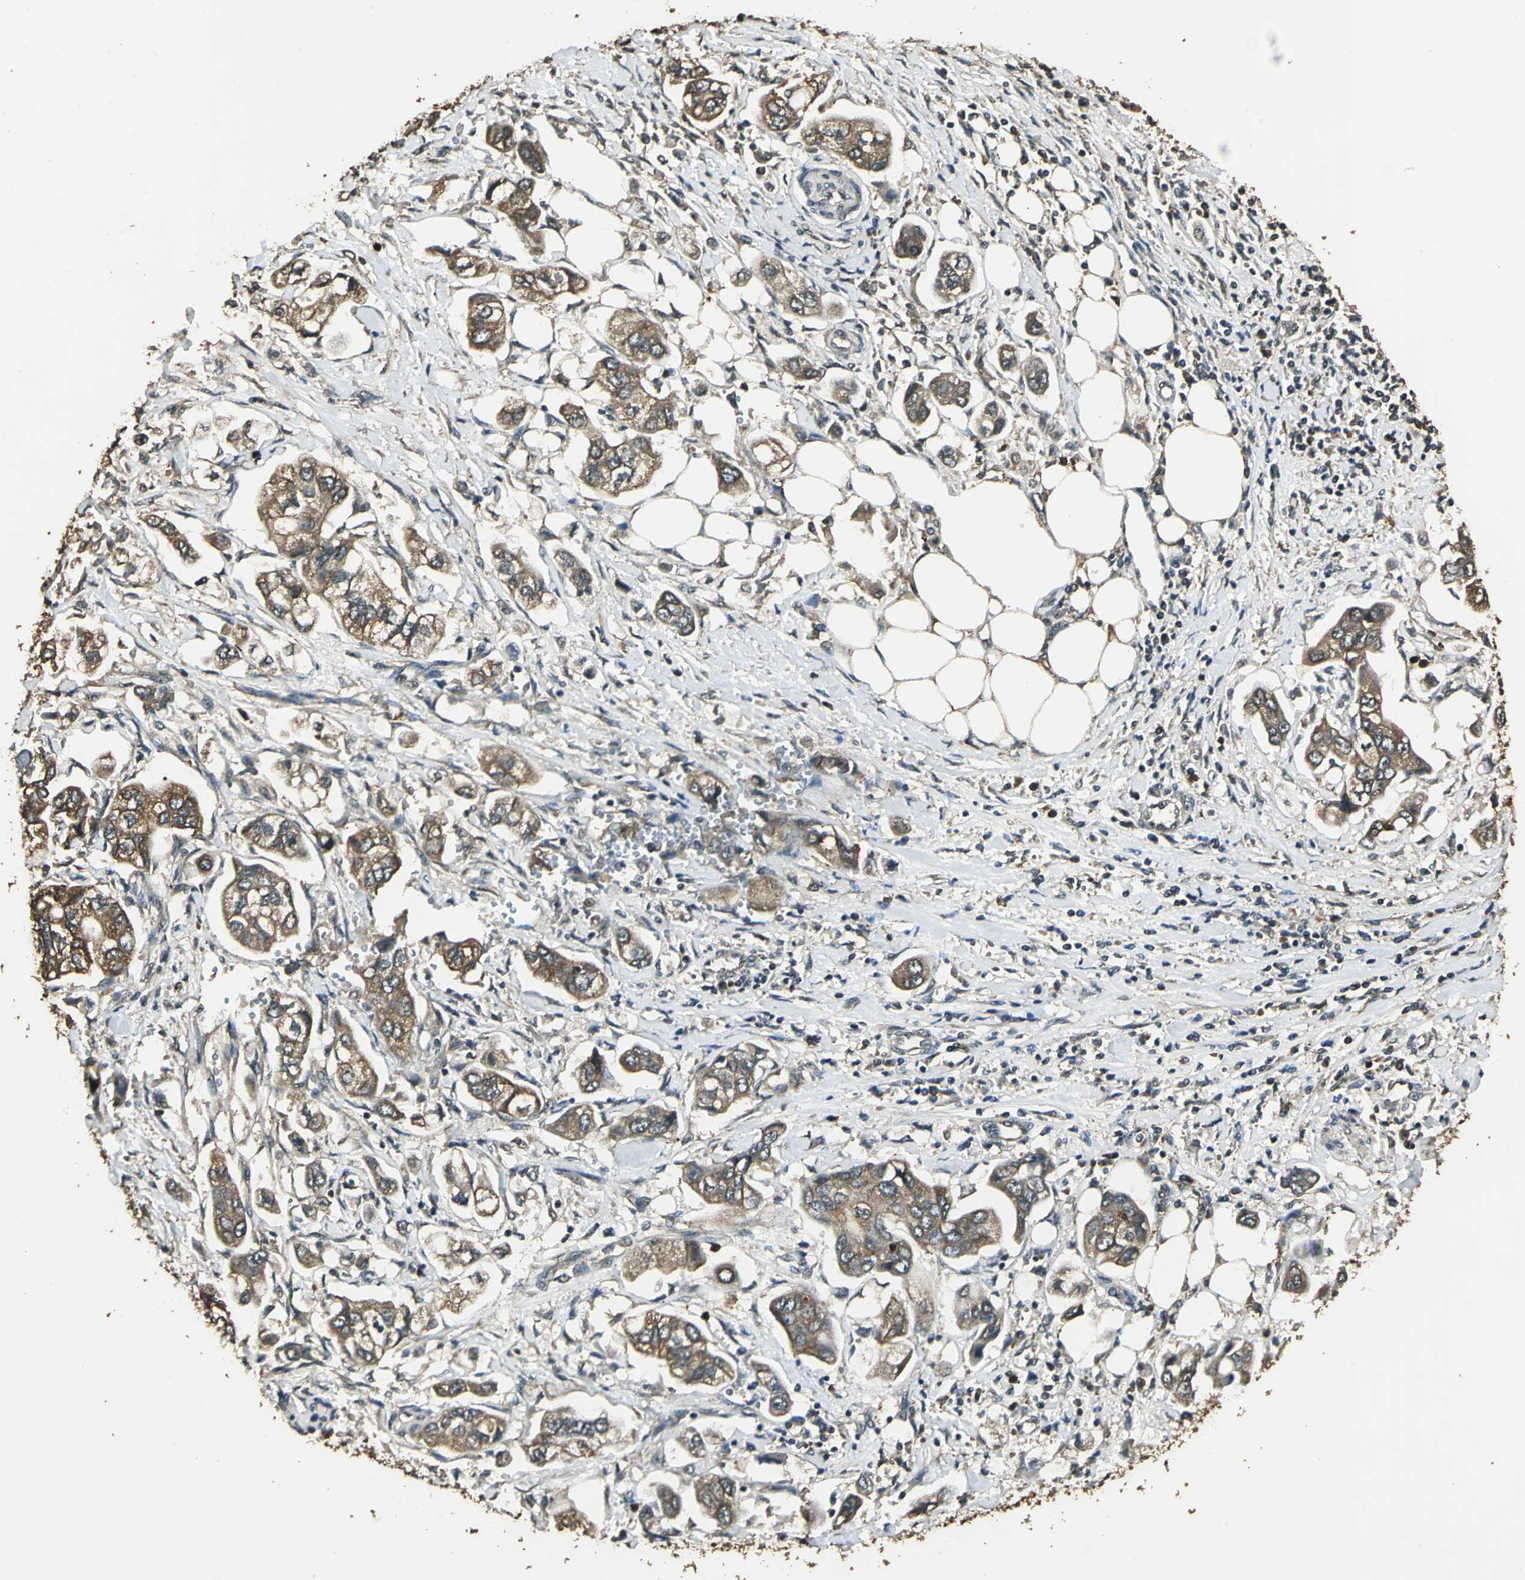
{"staining": {"intensity": "moderate", "quantity": ">75%", "location": "cytoplasmic/membranous"}, "tissue": "stomach cancer", "cell_type": "Tumor cells", "image_type": "cancer", "snomed": [{"axis": "morphology", "description": "Adenocarcinoma, NOS"}, {"axis": "topography", "description": "Stomach"}], "caption": "Brown immunohistochemical staining in human stomach cancer (adenocarcinoma) shows moderate cytoplasmic/membranous staining in approximately >75% of tumor cells.", "gene": "TMPRSS4", "patient": {"sex": "male", "age": 62}}